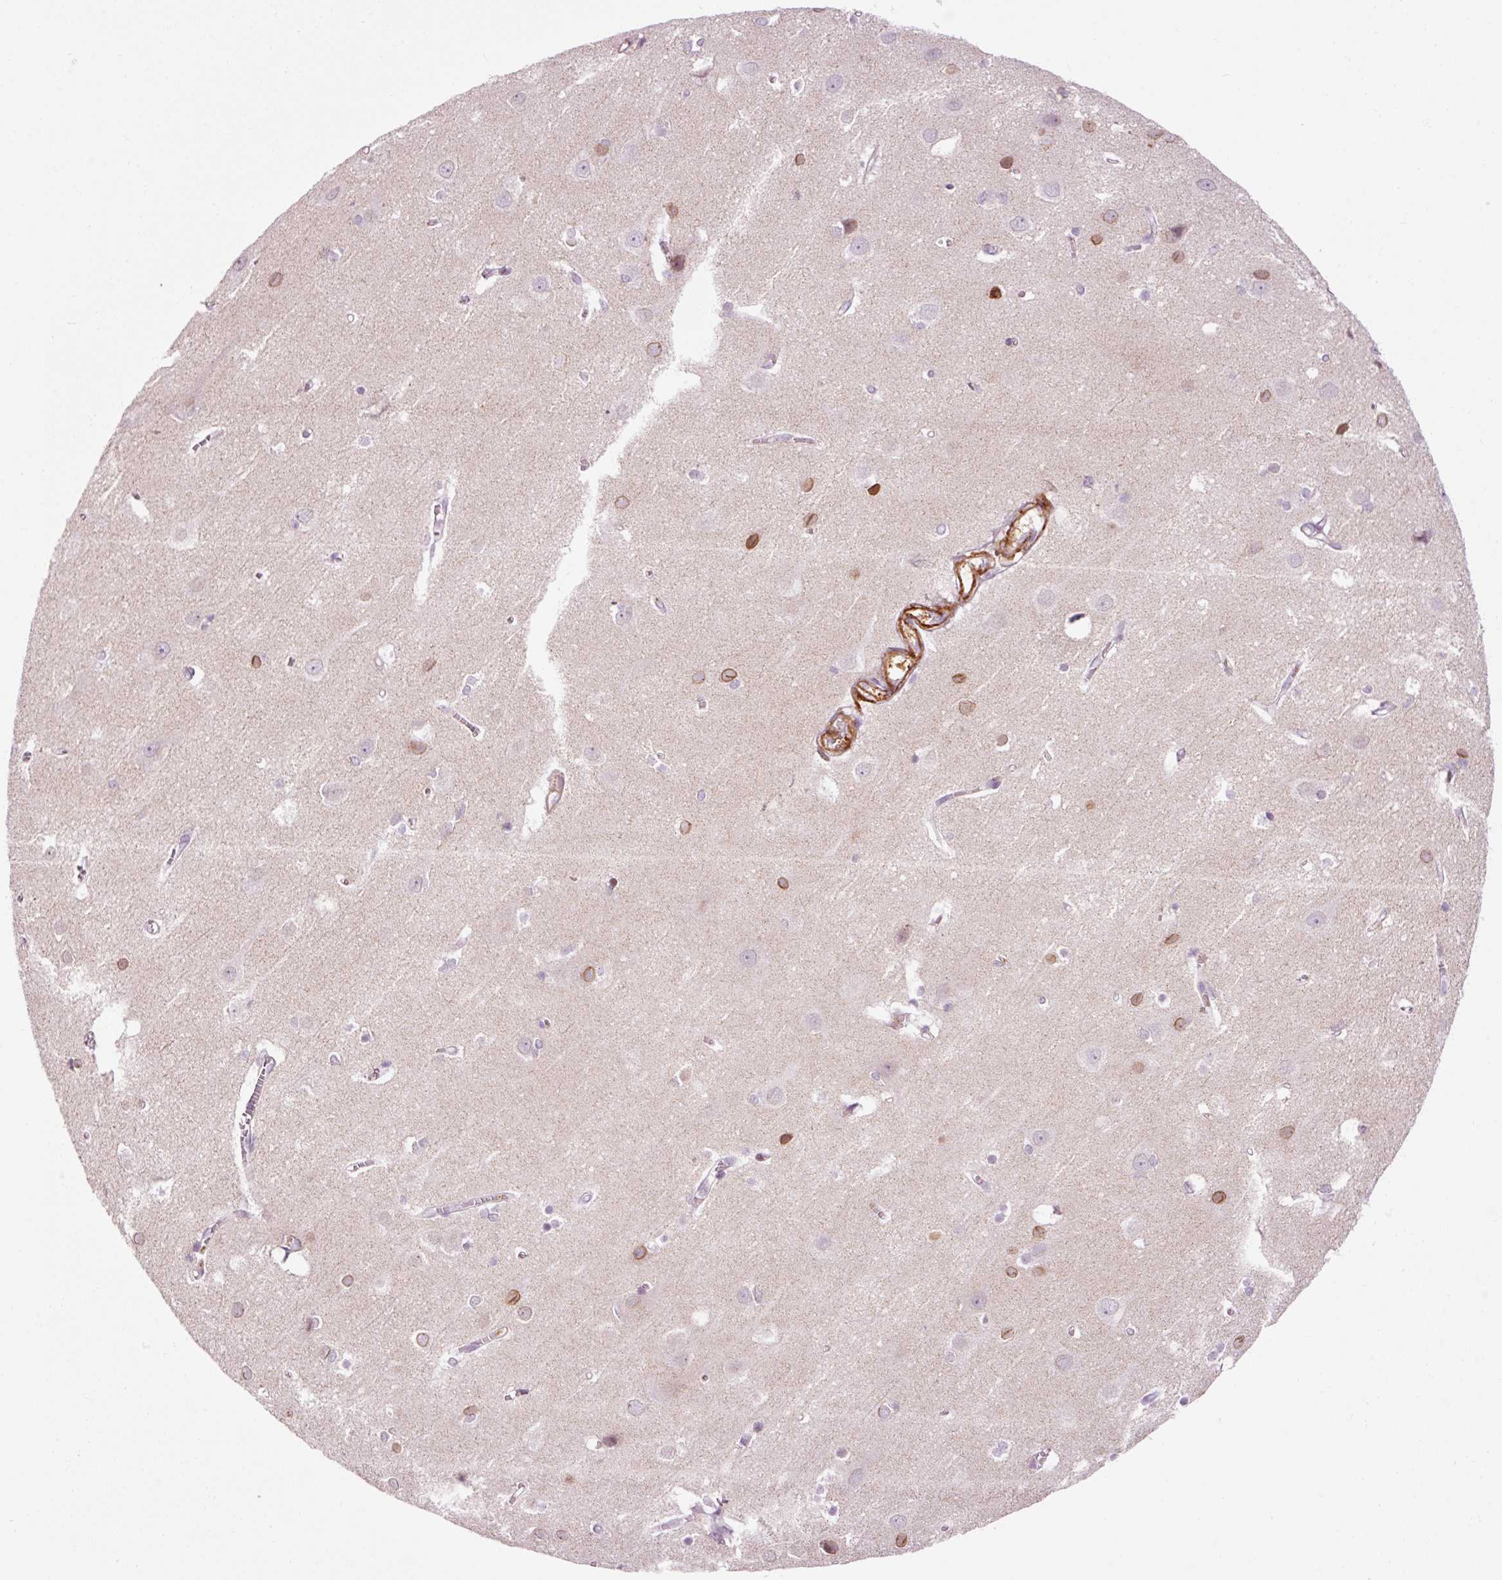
{"staining": {"intensity": "strong", "quantity": "25%-75%", "location": "cytoplasmic/membranous,nuclear"}, "tissue": "cerebral cortex", "cell_type": "Endothelial cells", "image_type": "normal", "snomed": [{"axis": "morphology", "description": "Normal tissue, NOS"}, {"axis": "topography", "description": "Cerebral cortex"}], "caption": "Immunohistochemistry (IHC) image of normal cerebral cortex: cerebral cortex stained using IHC shows high levels of strong protein expression localized specifically in the cytoplasmic/membranous,nuclear of endothelial cells, appearing as a cytoplasmic/membranous,nuclear brown color.", "gene": "ANKRD20A1", "patient": {"sex": "male", "age": 37}}